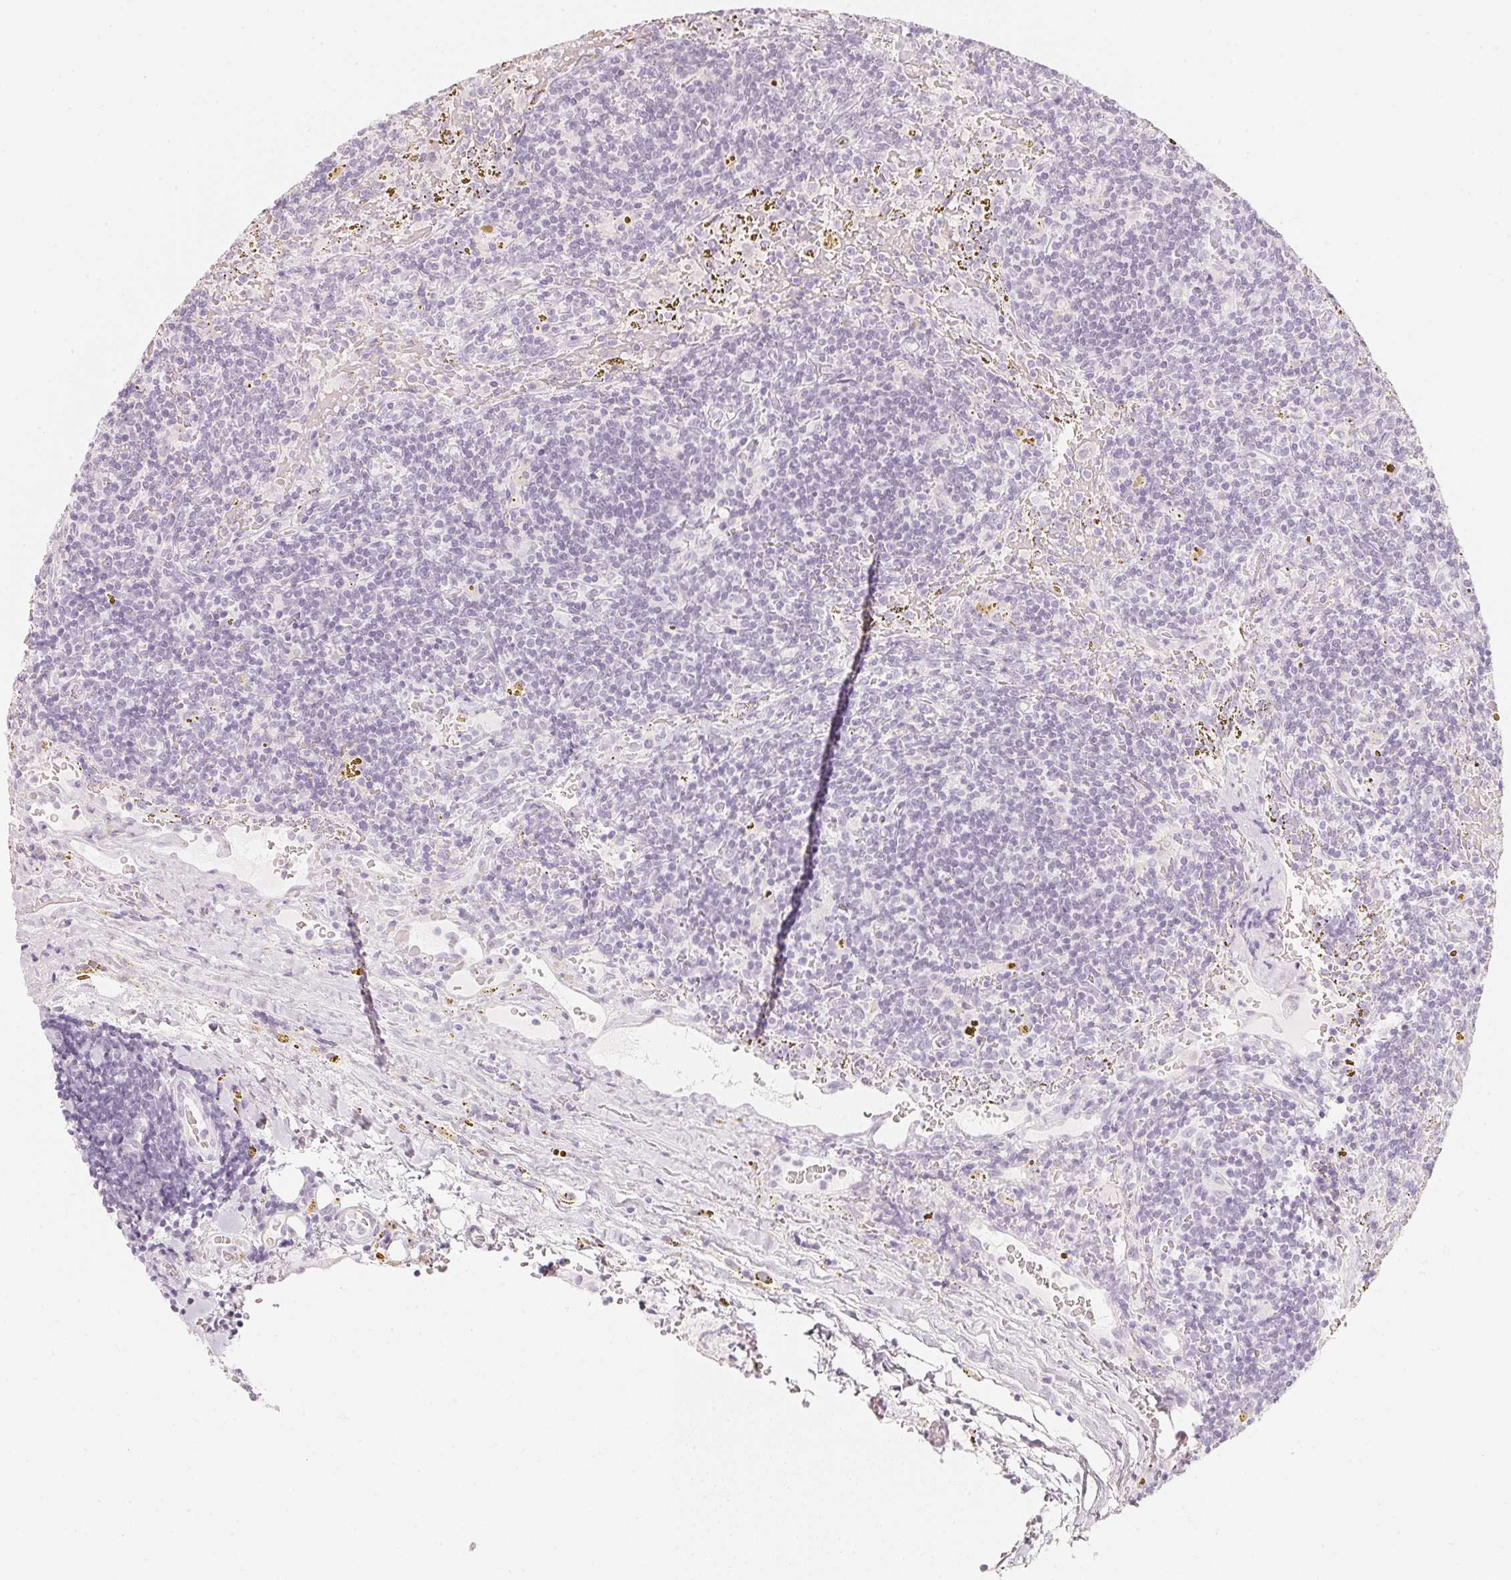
{"staining": {"intensity": "negative", "quantity": "none", "location": "none"}, "tissue": "lymphoma", "cell_type": "Tumor cells", "image_type": "cancer", "snomed": [{"axis": "morphology", "description": "Malignant lymphoma, non-Hodgkin's type, Low grade"}, {"axis": "topography", "description": "Spleen"}], "caption": "Protein analysis of low-grade malignant lymphoma, non-Hodgkin's type demonstrates no significant positivity in tumor cells.", "gene": "SLC22A8", "patient": {"sex": "female", "age": 70}}